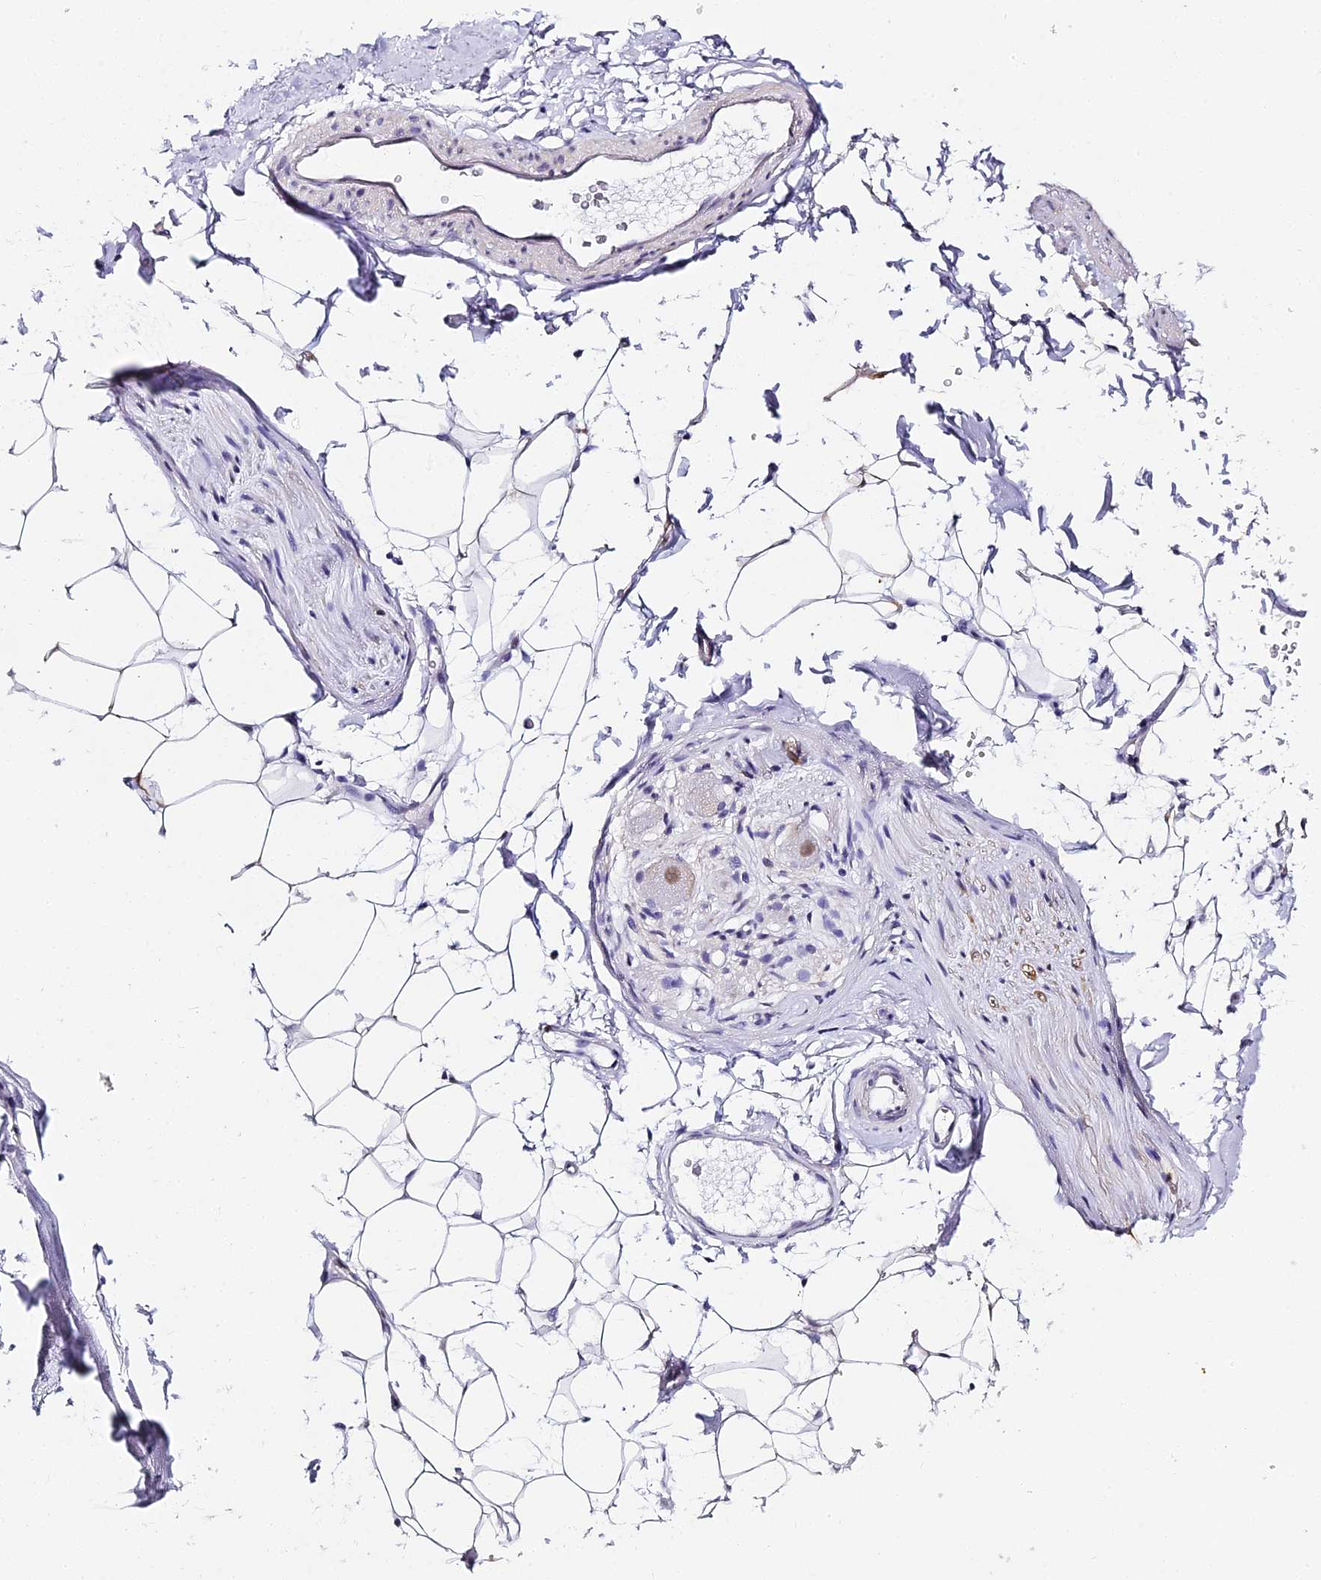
{"staining": {"intensity": "negative", "quantity": "none", "location": "none"}, "tissue": "adipose tissue", "cell_type": "Adipocytes", "image_type": "normal", "snomed": [{"axis": "morphology", "description": "Normal tissue, NOS"}, {"axis": "topography", "description": "Cartilage tissue"}, {"axis": "topography", "description": "Bronchus"}], "caption": "A high-resolution micrograph shows immunohistochemistry staining of normal adipose tissue, which exhibits no significant expression in adipocytes. The staining is performed using DAB brown chromogen with nuclei counter-stained in using hematoxylin.", "gene": "ABHD14A", "patient": {"sex": "female", "age": 73}}